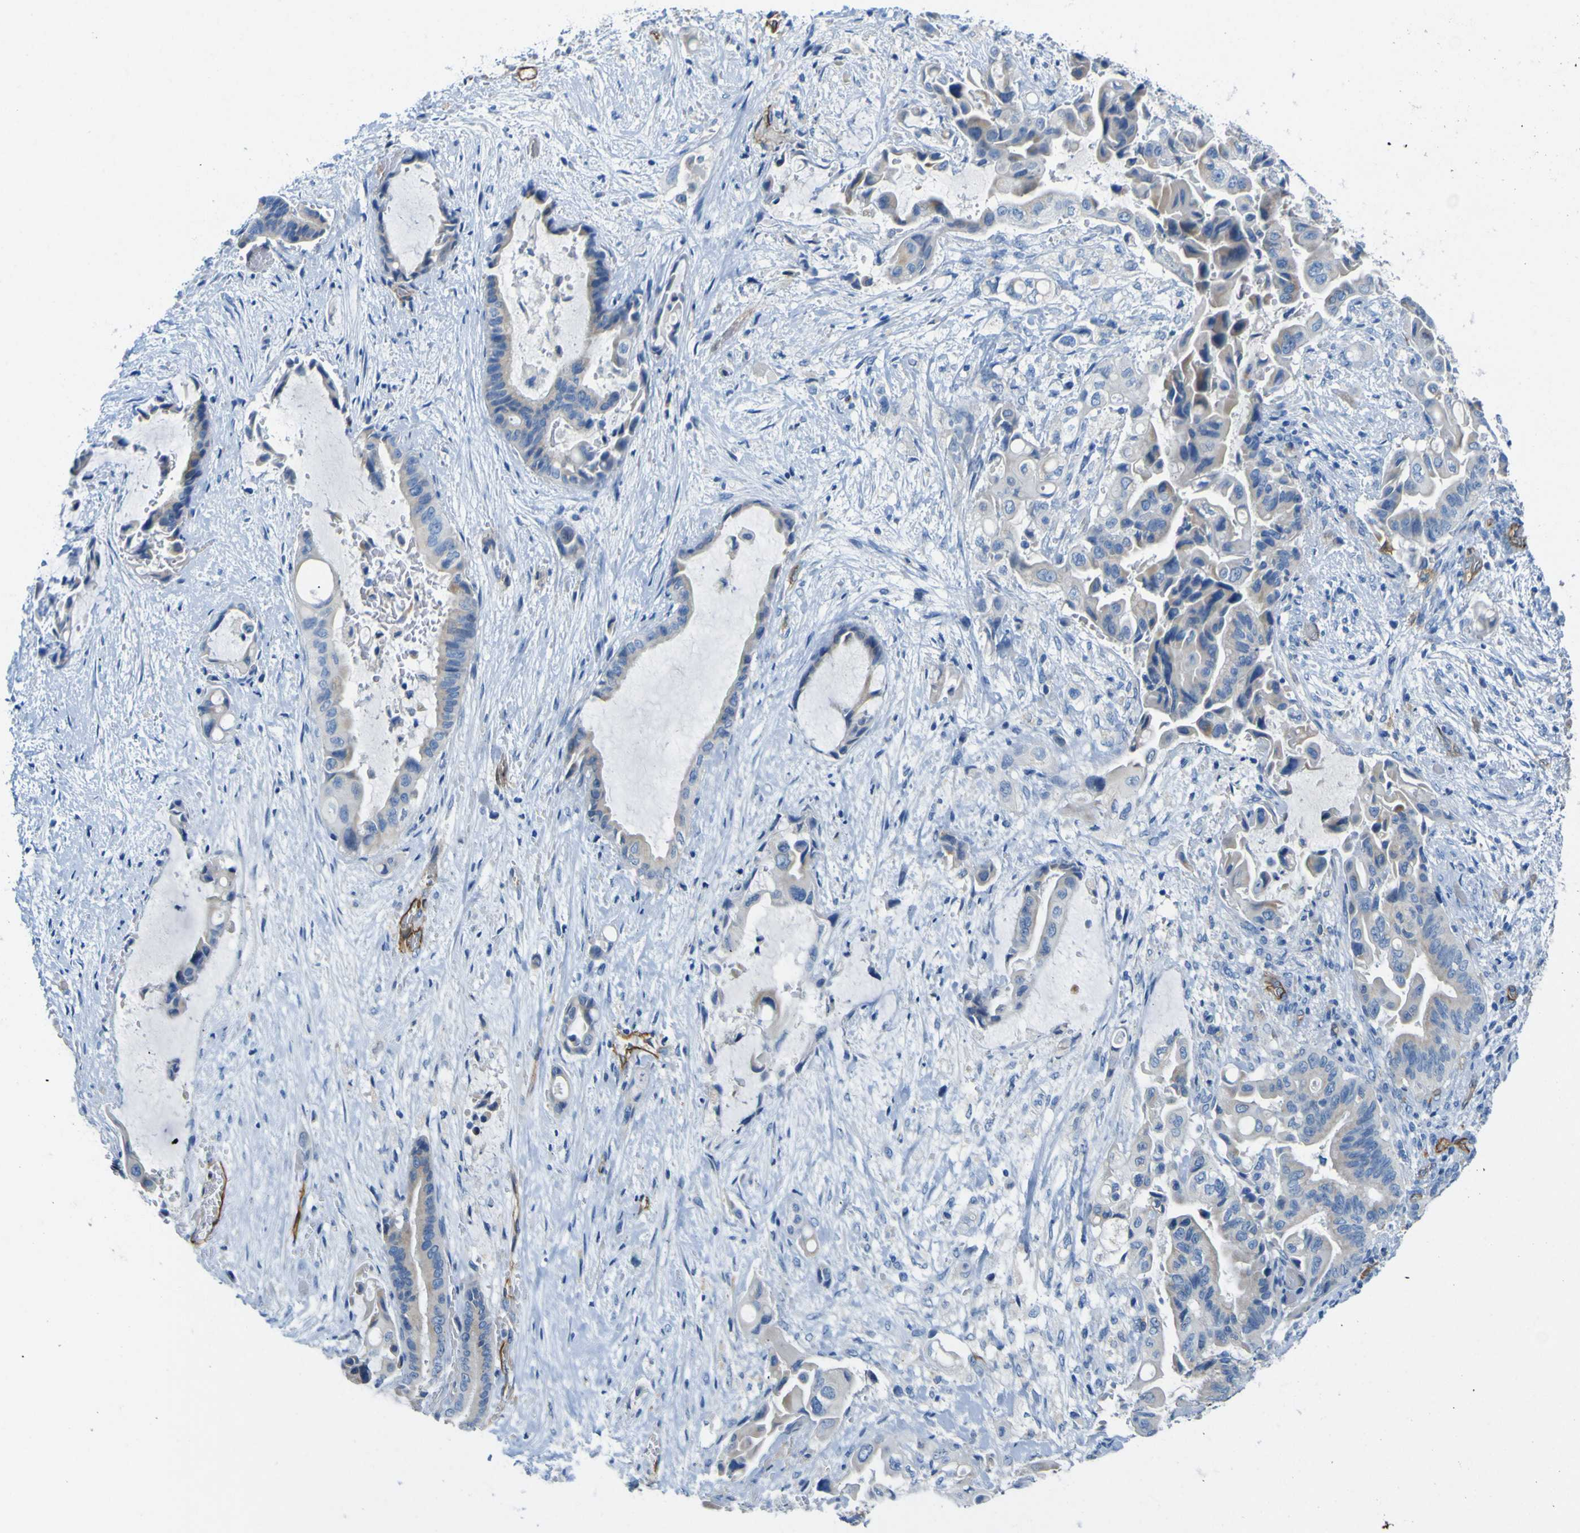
{"staining": {"intensity": "negative", "quantity": "none", "location": "none"}, "tissue": "liver cancer", "cell_type": "Tumor cells", "image_type": "cancer", "snomed": [{"axis": "morphology", "description": "Cholangiocarcinoma"}, {"axis": "topography", "description": "Liver"}], "caption": "There is no significant expression in tumor cells of liver cancer.", "gene": "CD93", "patient": {"sex": "female", "age": 61}}